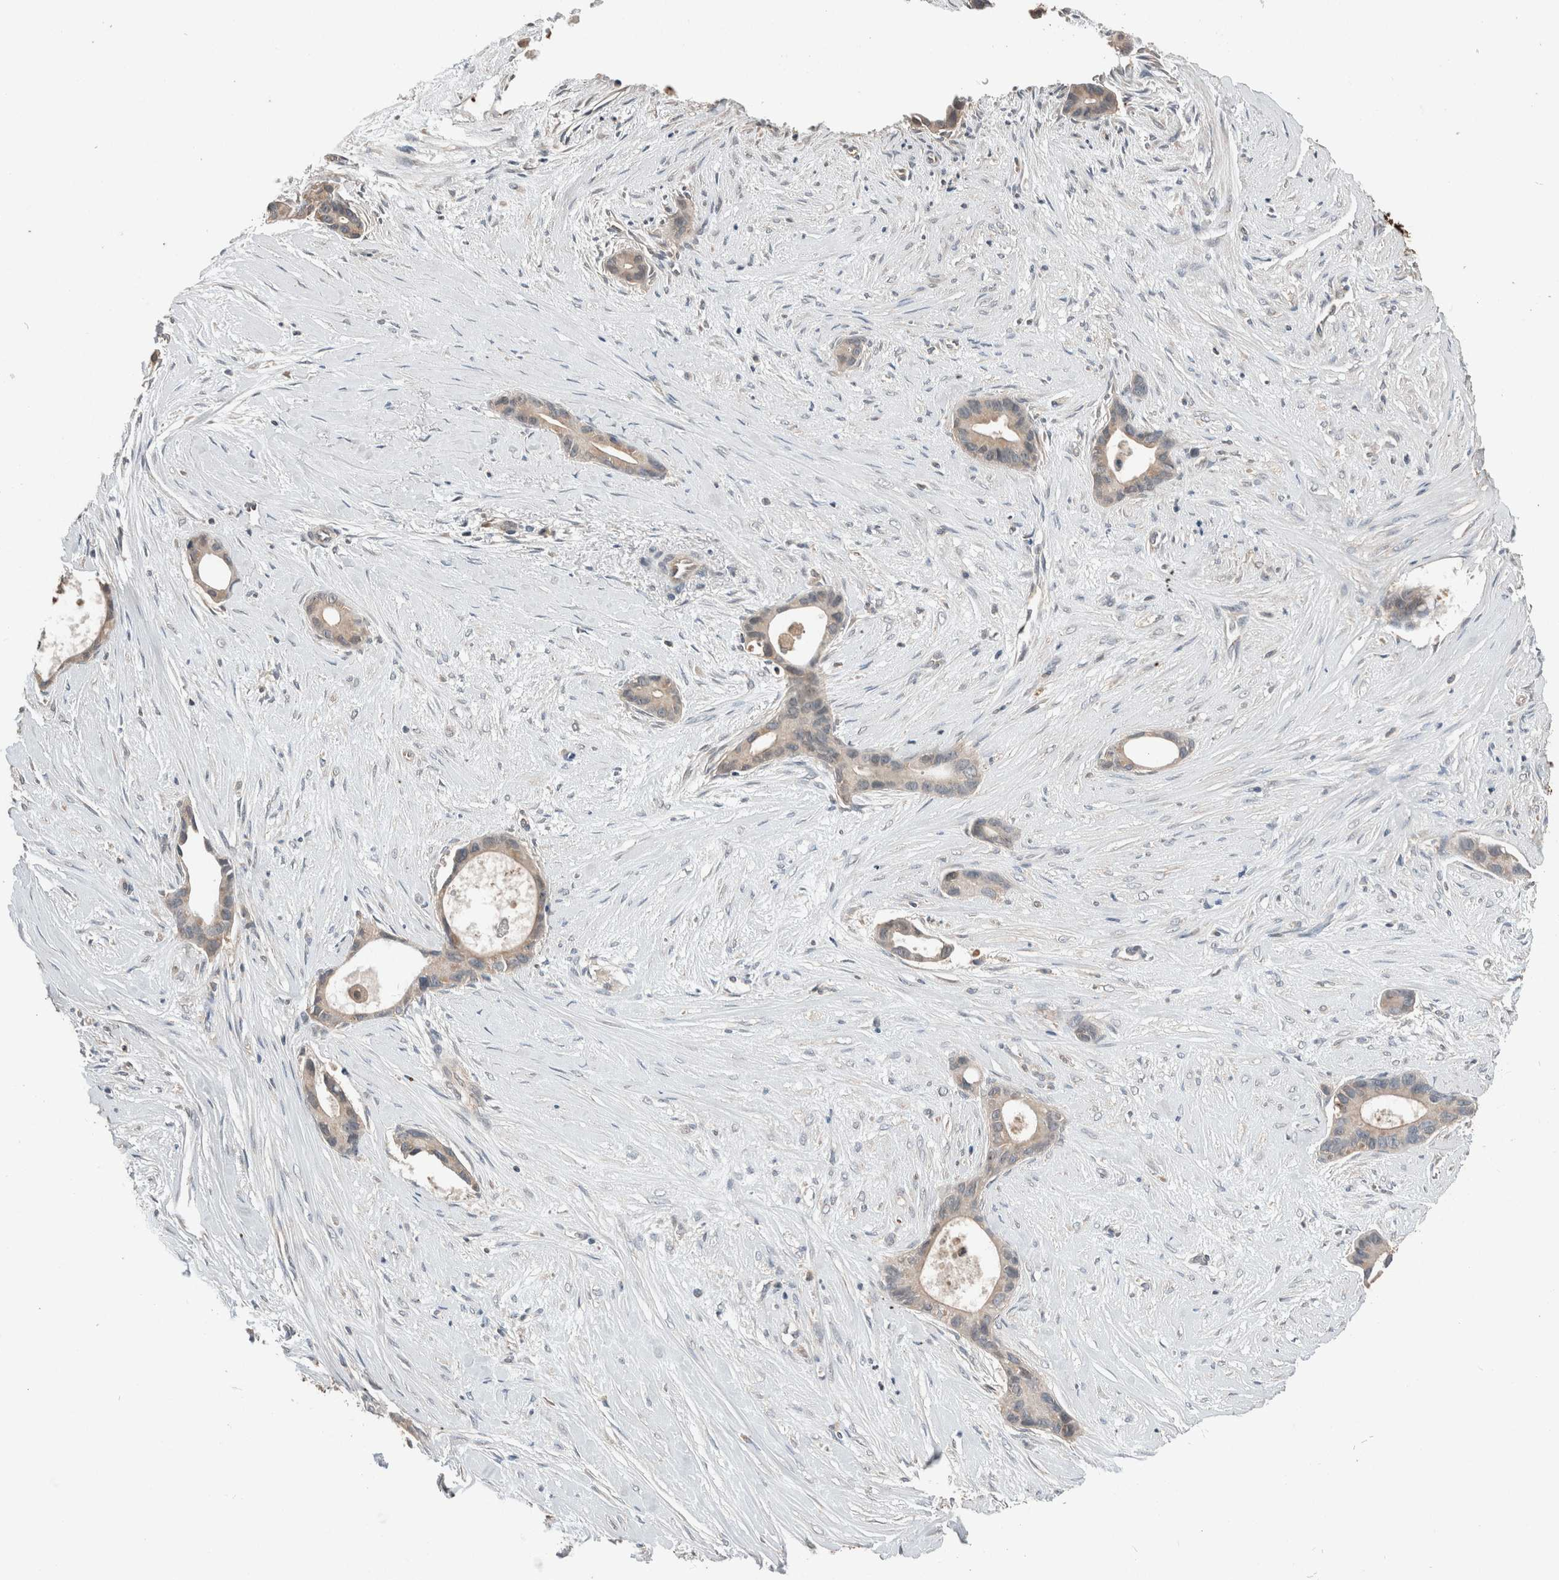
{"staining": {"intensity": "weak", "quantity": "<25%", "location": "cytoplasmic/membranous"}, "tissue": "liver cancer", "cell_type": "Tumor cells", "image_type": "cancer", "snomed": [{"axis": "morphology", "description": "Cholangiocarcinoma"}, {"axis": "topography", "description": "Liver"}], "caption": "The image reveals no staining of tumor cells in cholangiocarcinoma (liver).", "gene": "ERAP2", "patient": {"sex": "female", "age": 55}}